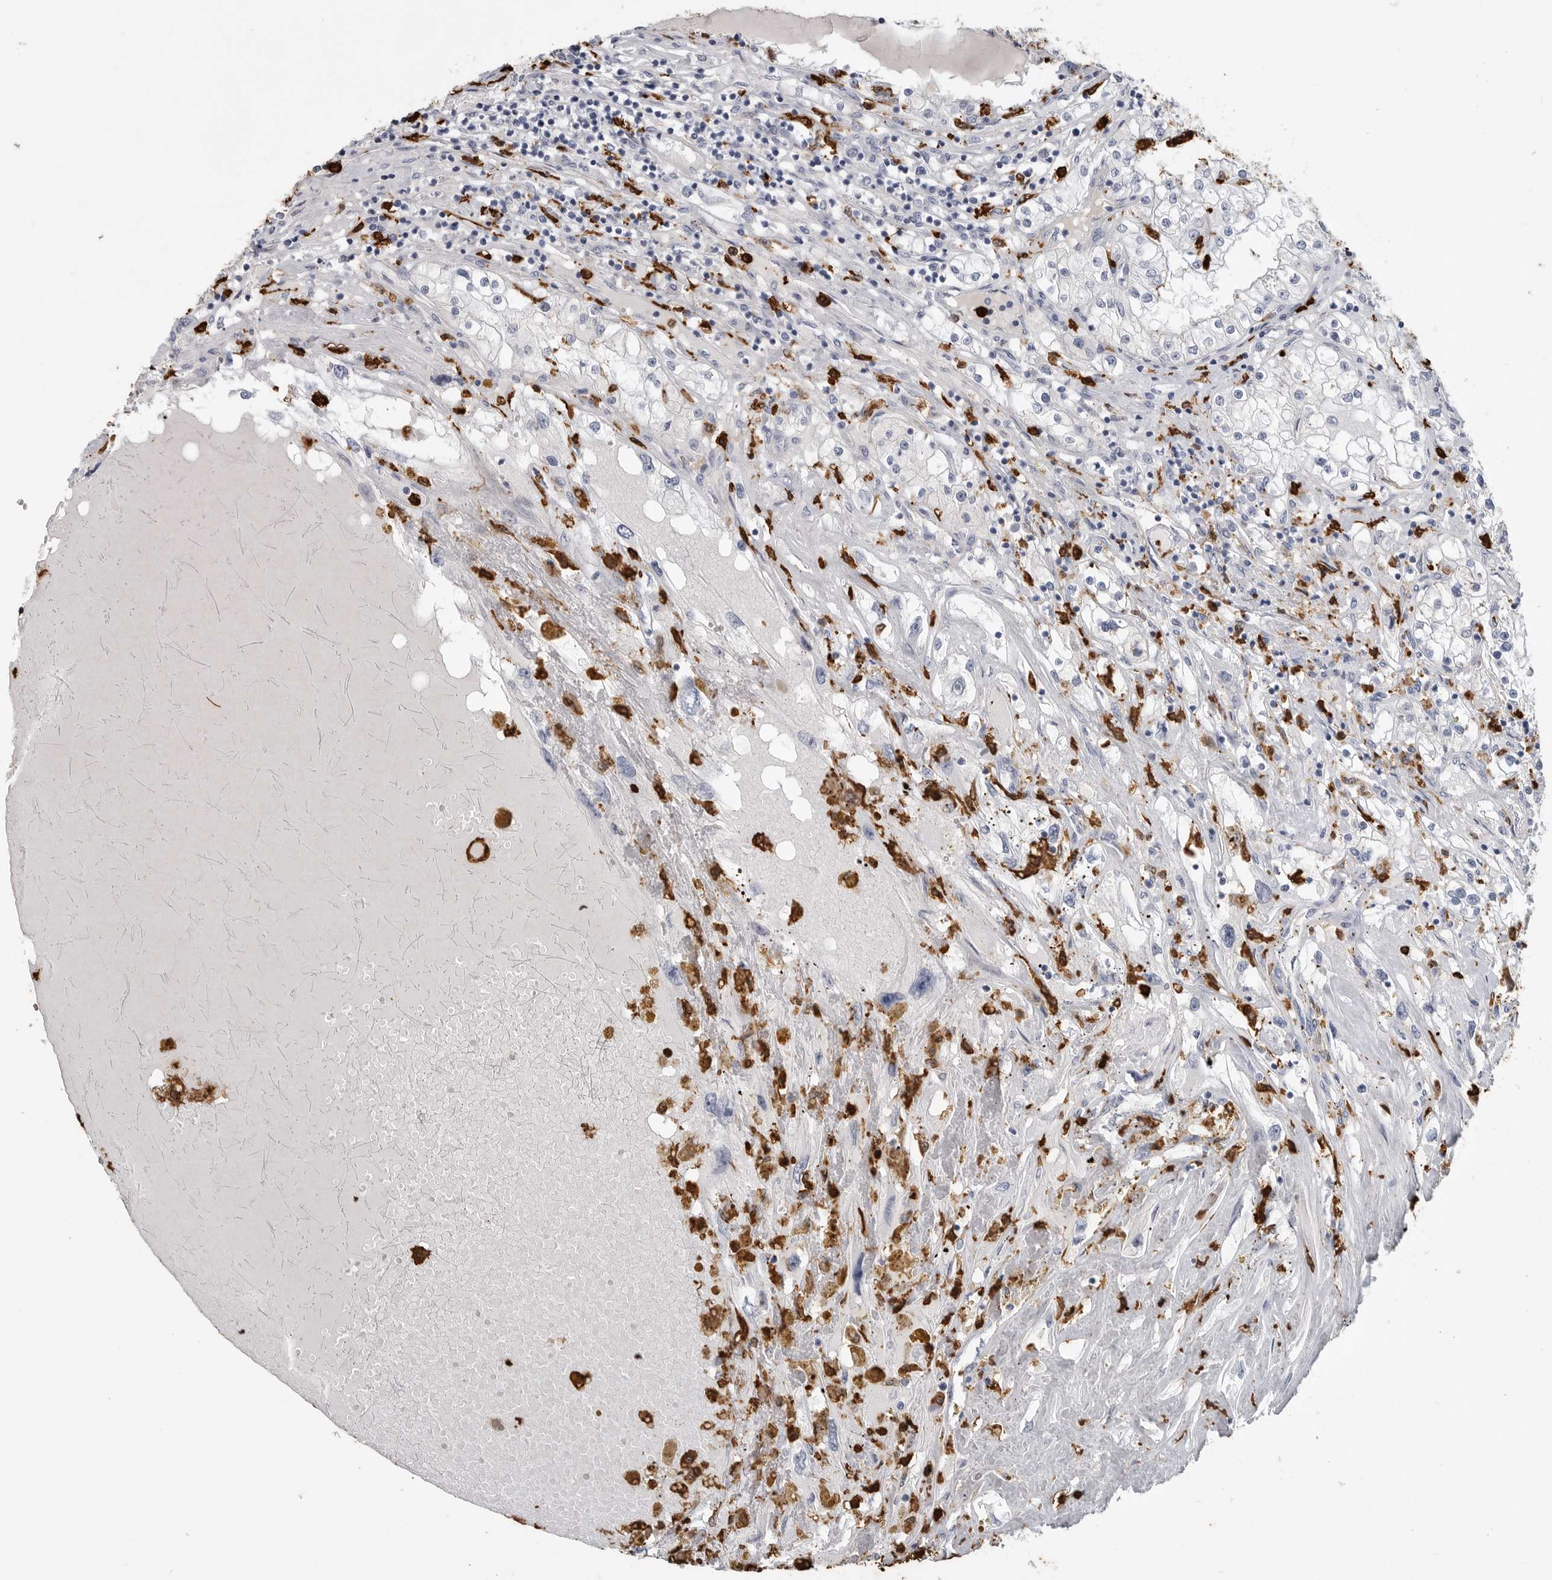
{"staining": {"intensity": "negative", "quantity": "none", "location": "none"}, "tissue": "renal cancer", "cell_type": "Tumor cells", "image_type": "cancer", "snomed": [{"axis": "morphology", "description": "Adenocarcinoma, NOS"}, {"axis": "topography", "description": "Kidney"}], "caption": "This is an immunohistochemistry (IHC) photomicrograph of renal cancer (adenocarcinoma). There is no positivity in tumor cells.", "gene": "CYB561D1", "patient": {"sex": "male", "age": 68}}